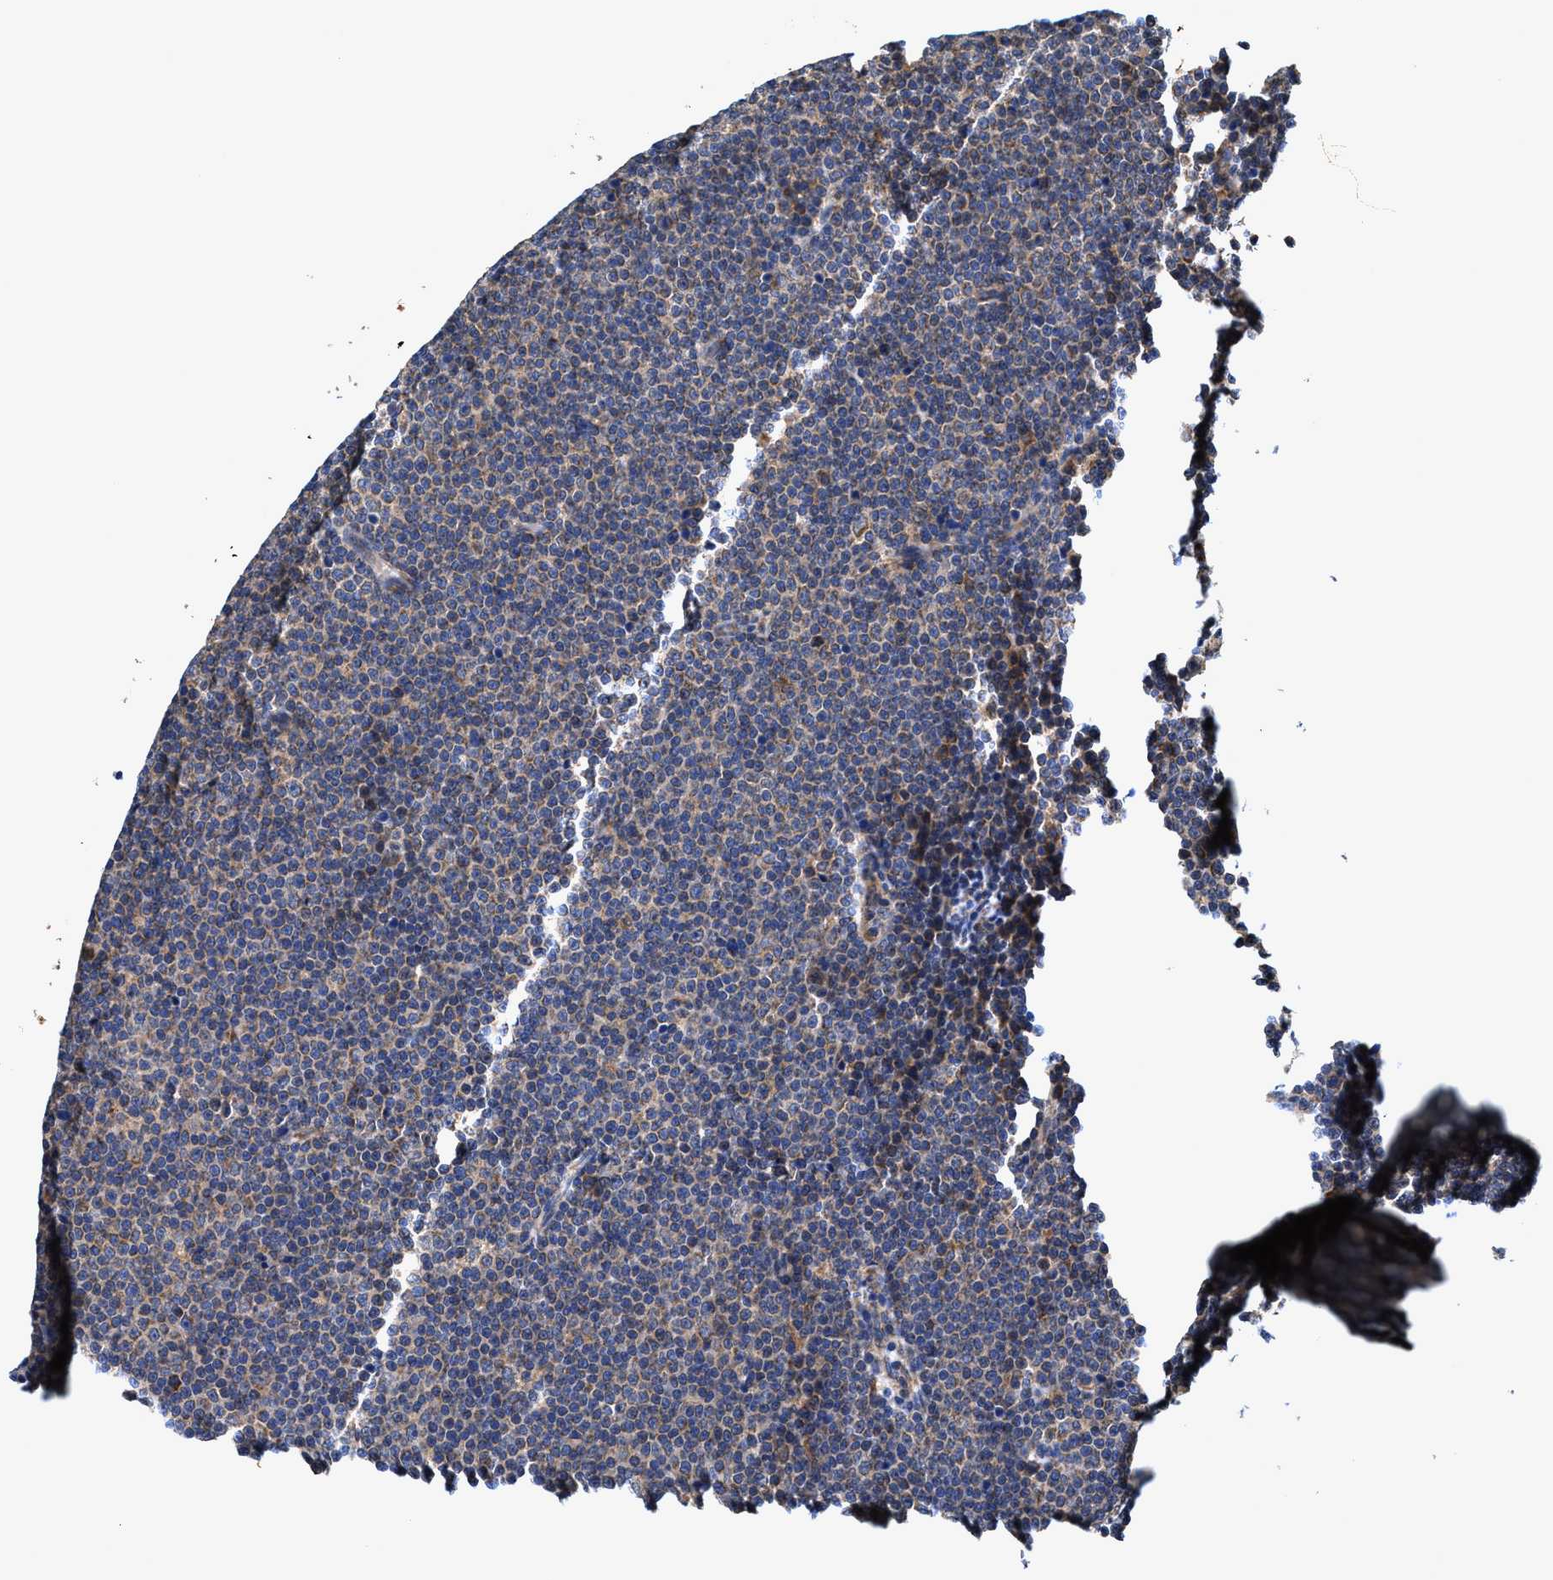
{"staining": {"intensity": "moderate", "quantity": "<25%", "location": "cytoplasmic/membranous"}, "tissue": "lymphoma", "cell_type": "Tumor cells", "image_type": "cancer", "snomed": [{"axis": "morphology", "description": "Malignant lymphoma, non-Hodgkin's type, Low grade"}, {"axis": "topography", "description": "Lymph node"}], "caption": "An immunohistochemistry (IHC) image of neoplastic tissue is shown. Protein staining in brown labels moderate cytoplasmic/membranous positivity in low-grade malignant lymphoma, non-Hodgkin's type within tumor cells. The staining is performed using DAB (3,3'-diaminobenzidine) brown chromogen to label protein expression. The nuclei are counter-stained blue using hematoxylin.", "gene": "EFNA4", "patient": {"sex": "female", "age": 67}}